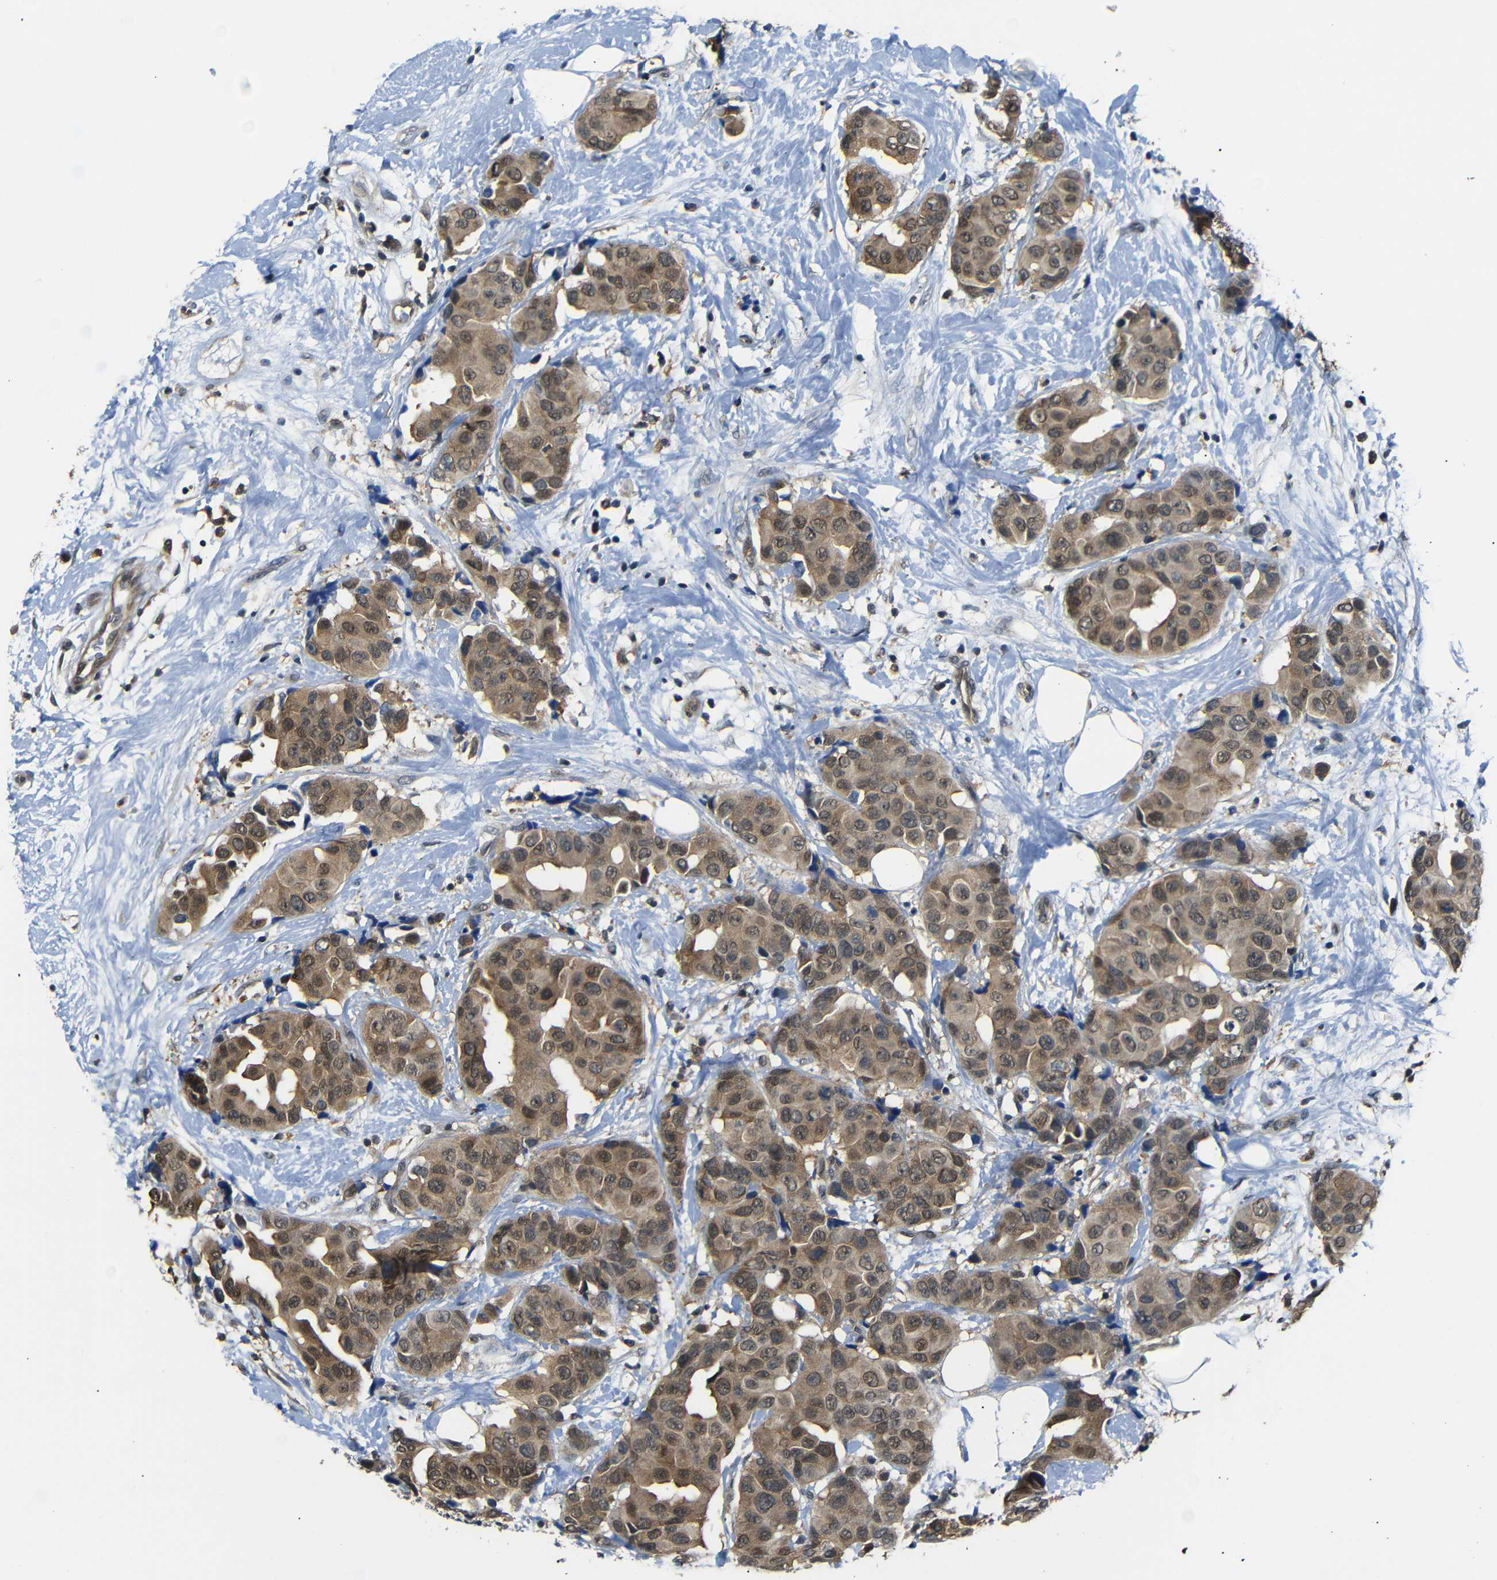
{"staining": {"intensity": "moderate", "quantity": ">75%", "location": "cytoplasmic/membranous,nuclear"}, "tissue": "breast cancer", "cell_type": "Tumor cells", "image_type": "cancer", "snomed": [{"axis": "morphology", "description": "Normal tissue, NOS"}, {"axis": "morphology", "description": "Duct carcinoma"}, {"axis": "topography", "description": "Breast"}], "caption": "Tumor cells display medium levels of moderate cytoplasmic/membranous and nuclear positivity in about >75% of cells in human infiltrating ductal carcinoma (breast).", "gene": "UBXN1", "patient": {"sex": "female", "age": 39}}